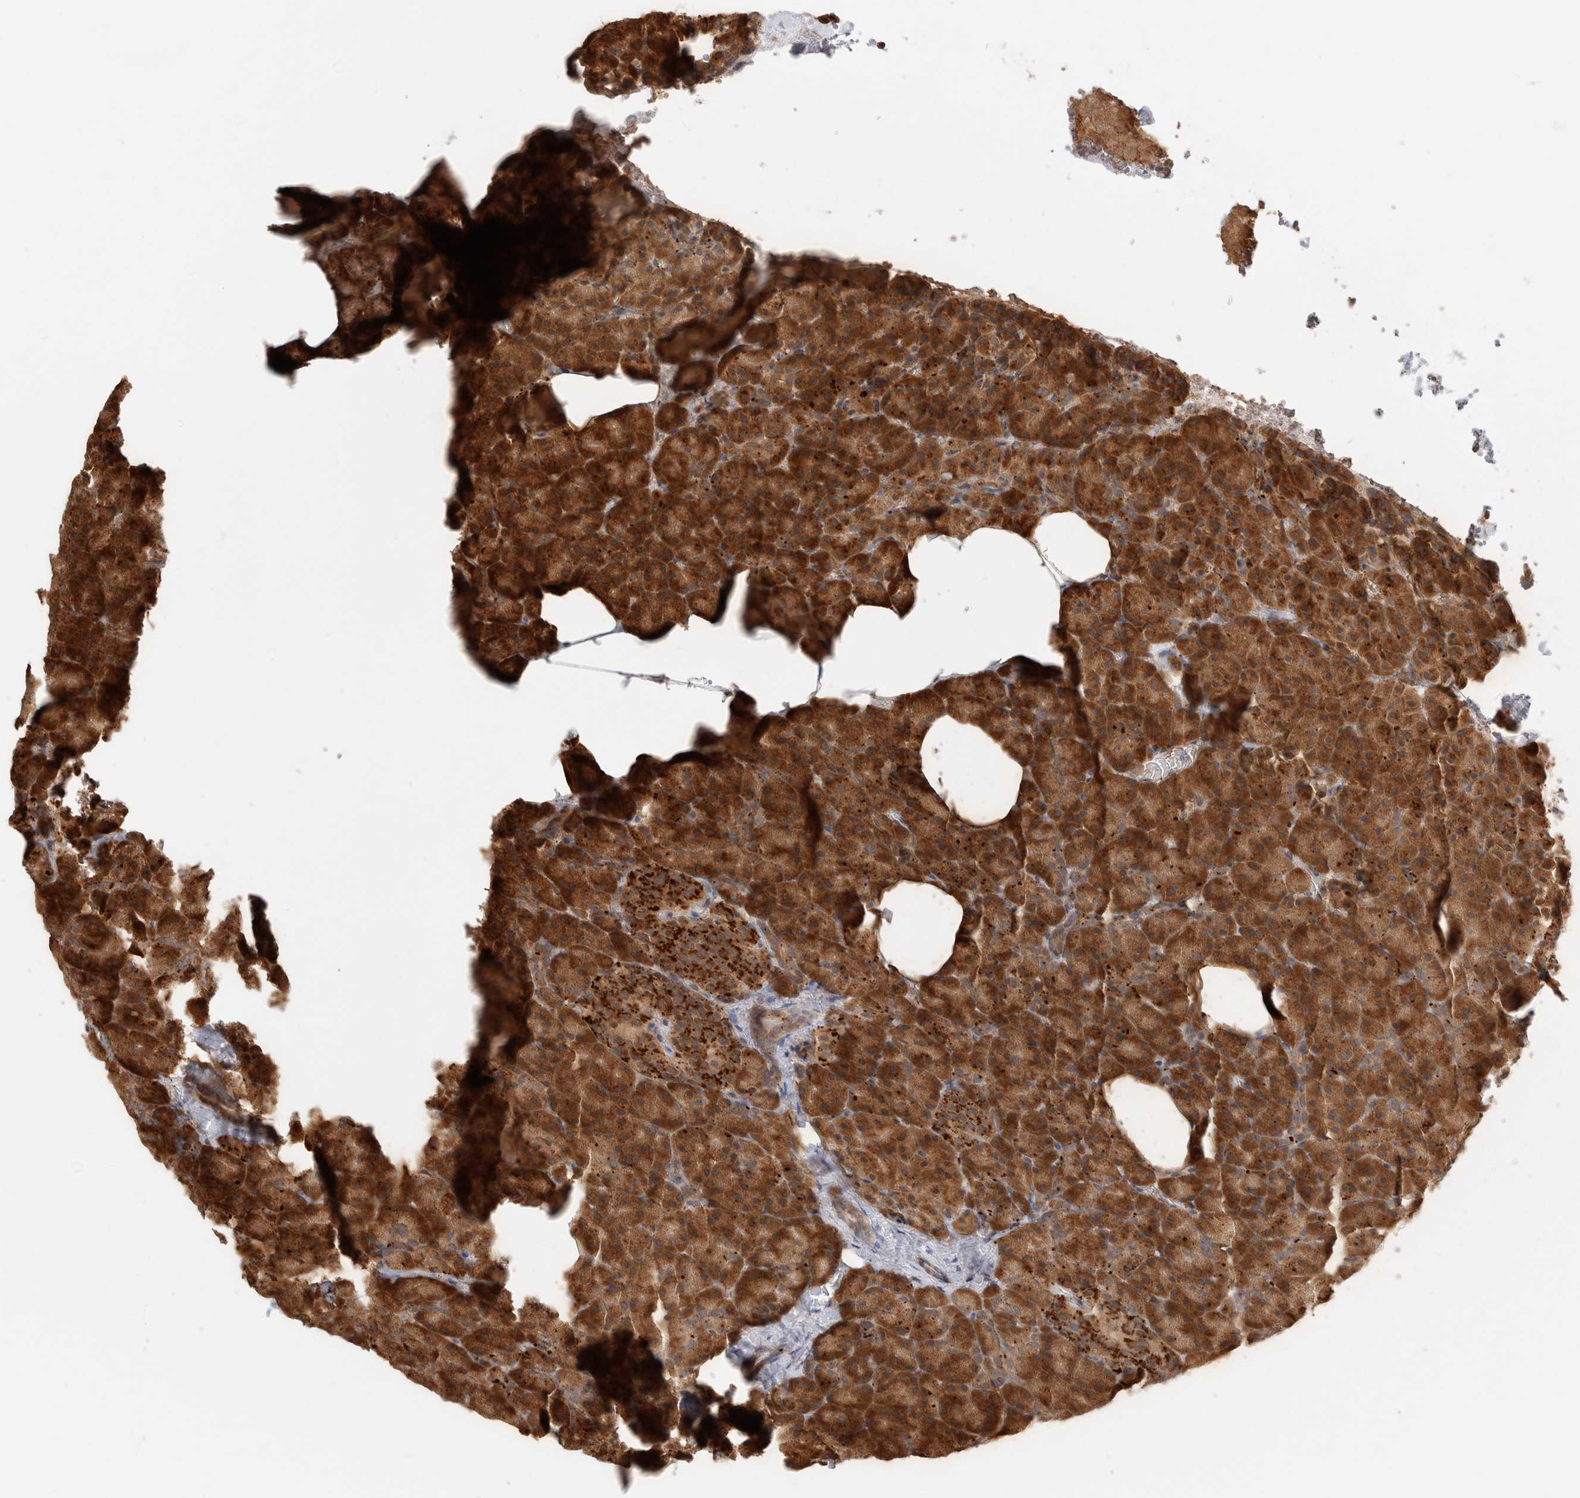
{"staining": {"intensity": "strong", "quantity": ">75%", "location": "cytoplasmic/membranous"}, "tissue": "pancreas", "cell_type": "Exocrine glandular cells", "image_type": "normal", "snomed": [{"axis": "morphology", "description": "Normal tissue, NOS"}, {"axis": "morphology", "description": "Carcinoid, malignant, NOS"}, {"axis": "topography", "description": "Pancreas"}], "caption": "Brown immunohistochemical staining in benign human pancreas reveals strong cytoplasmic/membranous expression in about >75% of exocrine glandular cells.", "gene": "ACTL9", "patient": {"sex": "female", "age": 35}}